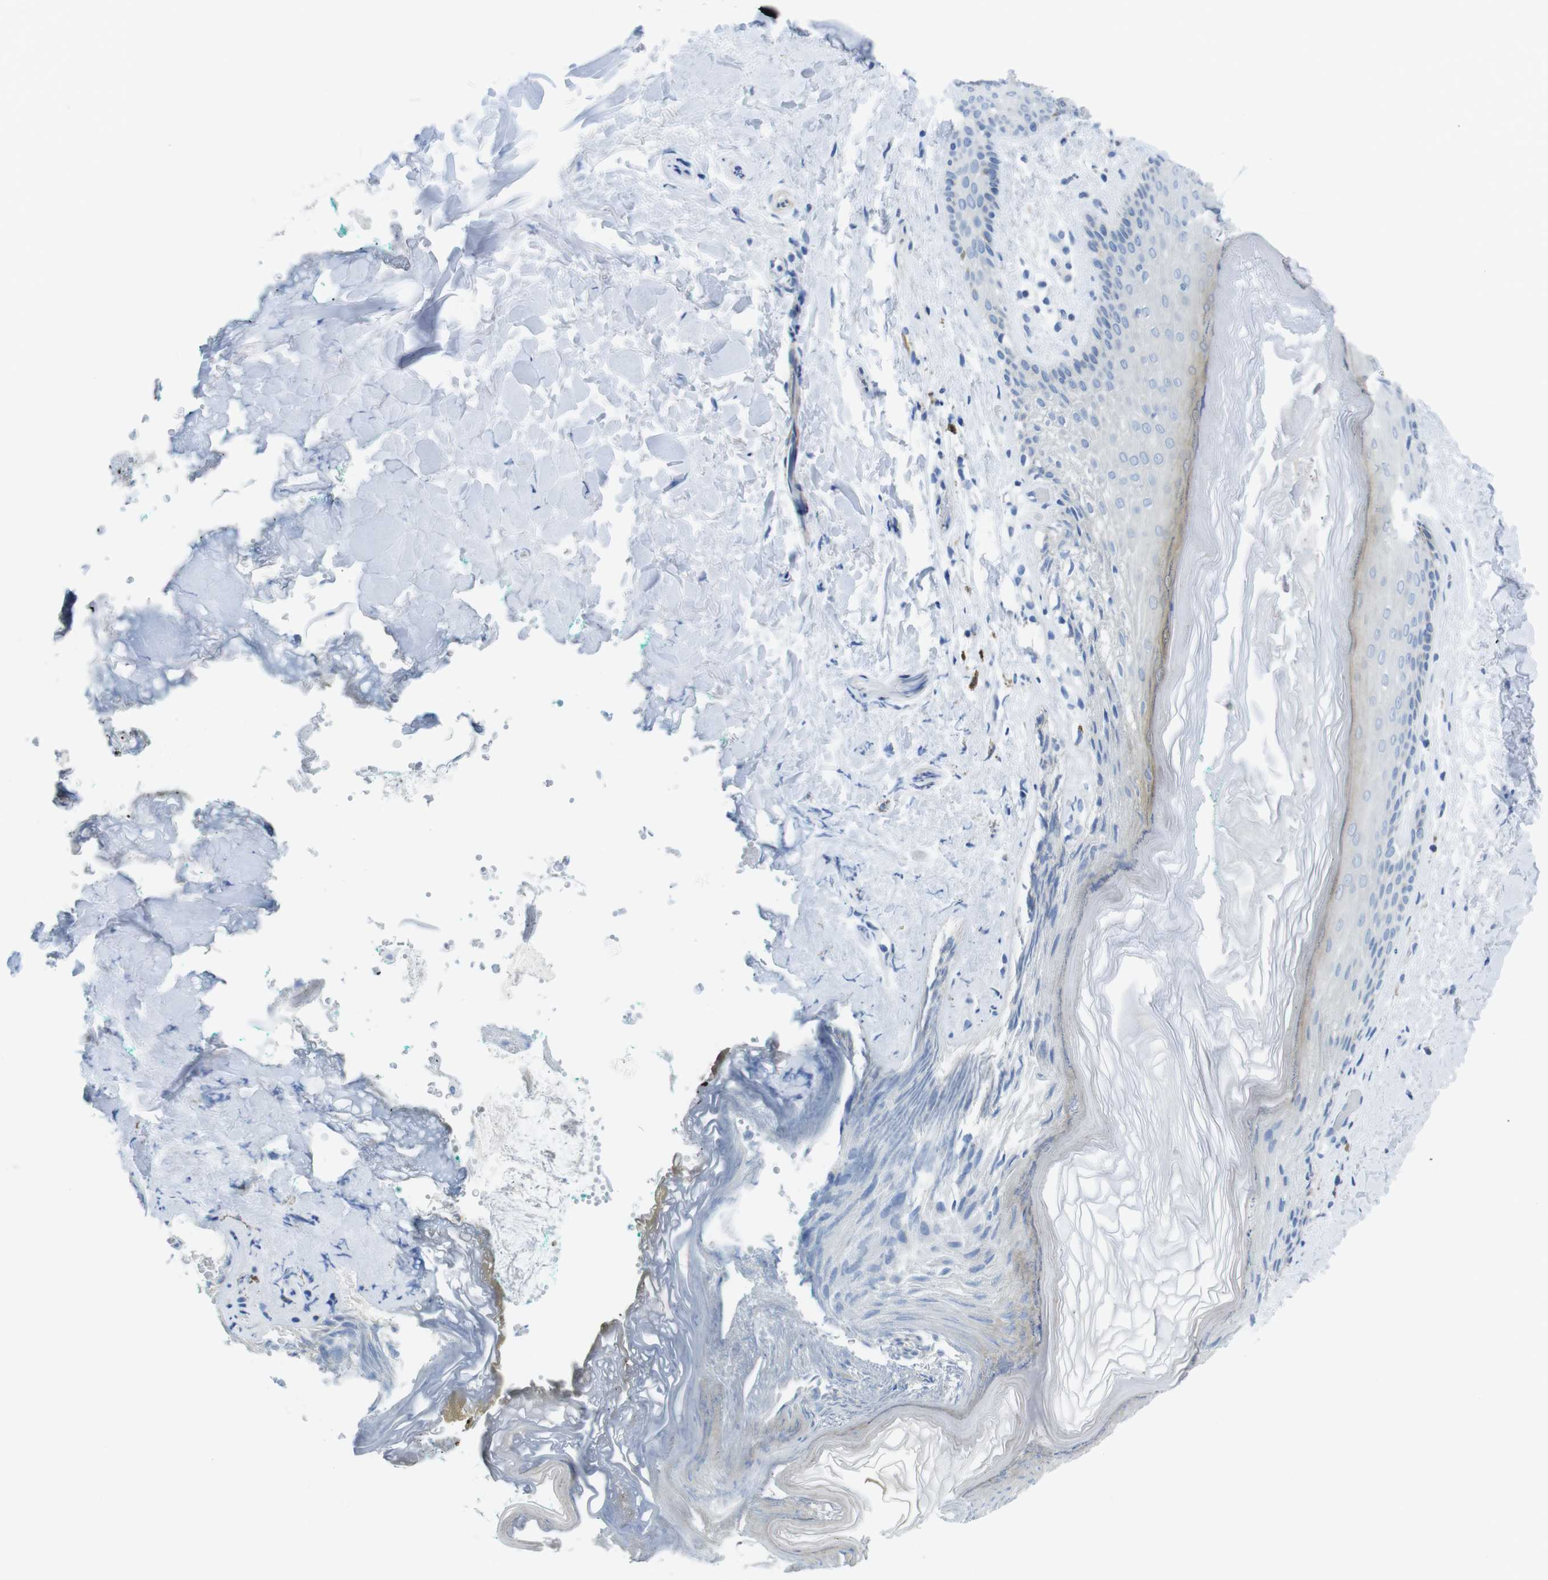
{"staining": {"intensity": "weak", "quantity": "<25%", "location": "cytoplasmic/membranous"}, "tissue": "skin", "cell_type": "Epidermal cells", "image_type": "normal", "snomed": [{"axis": "morphology", "description": "Normal tissue, NOS"}, {"axis": "topography", "description": "Anal"}], "caption": "Immunohistochemistry (IHC) image of normal skin: skin stained with DAB (3,3'-diaminobenzidine) shows no significant protein expression in epidermal cells. (DAB IHC, high magnification).", "gene": "ASIC5", "patient": {"sex": "male", "age": 74}}